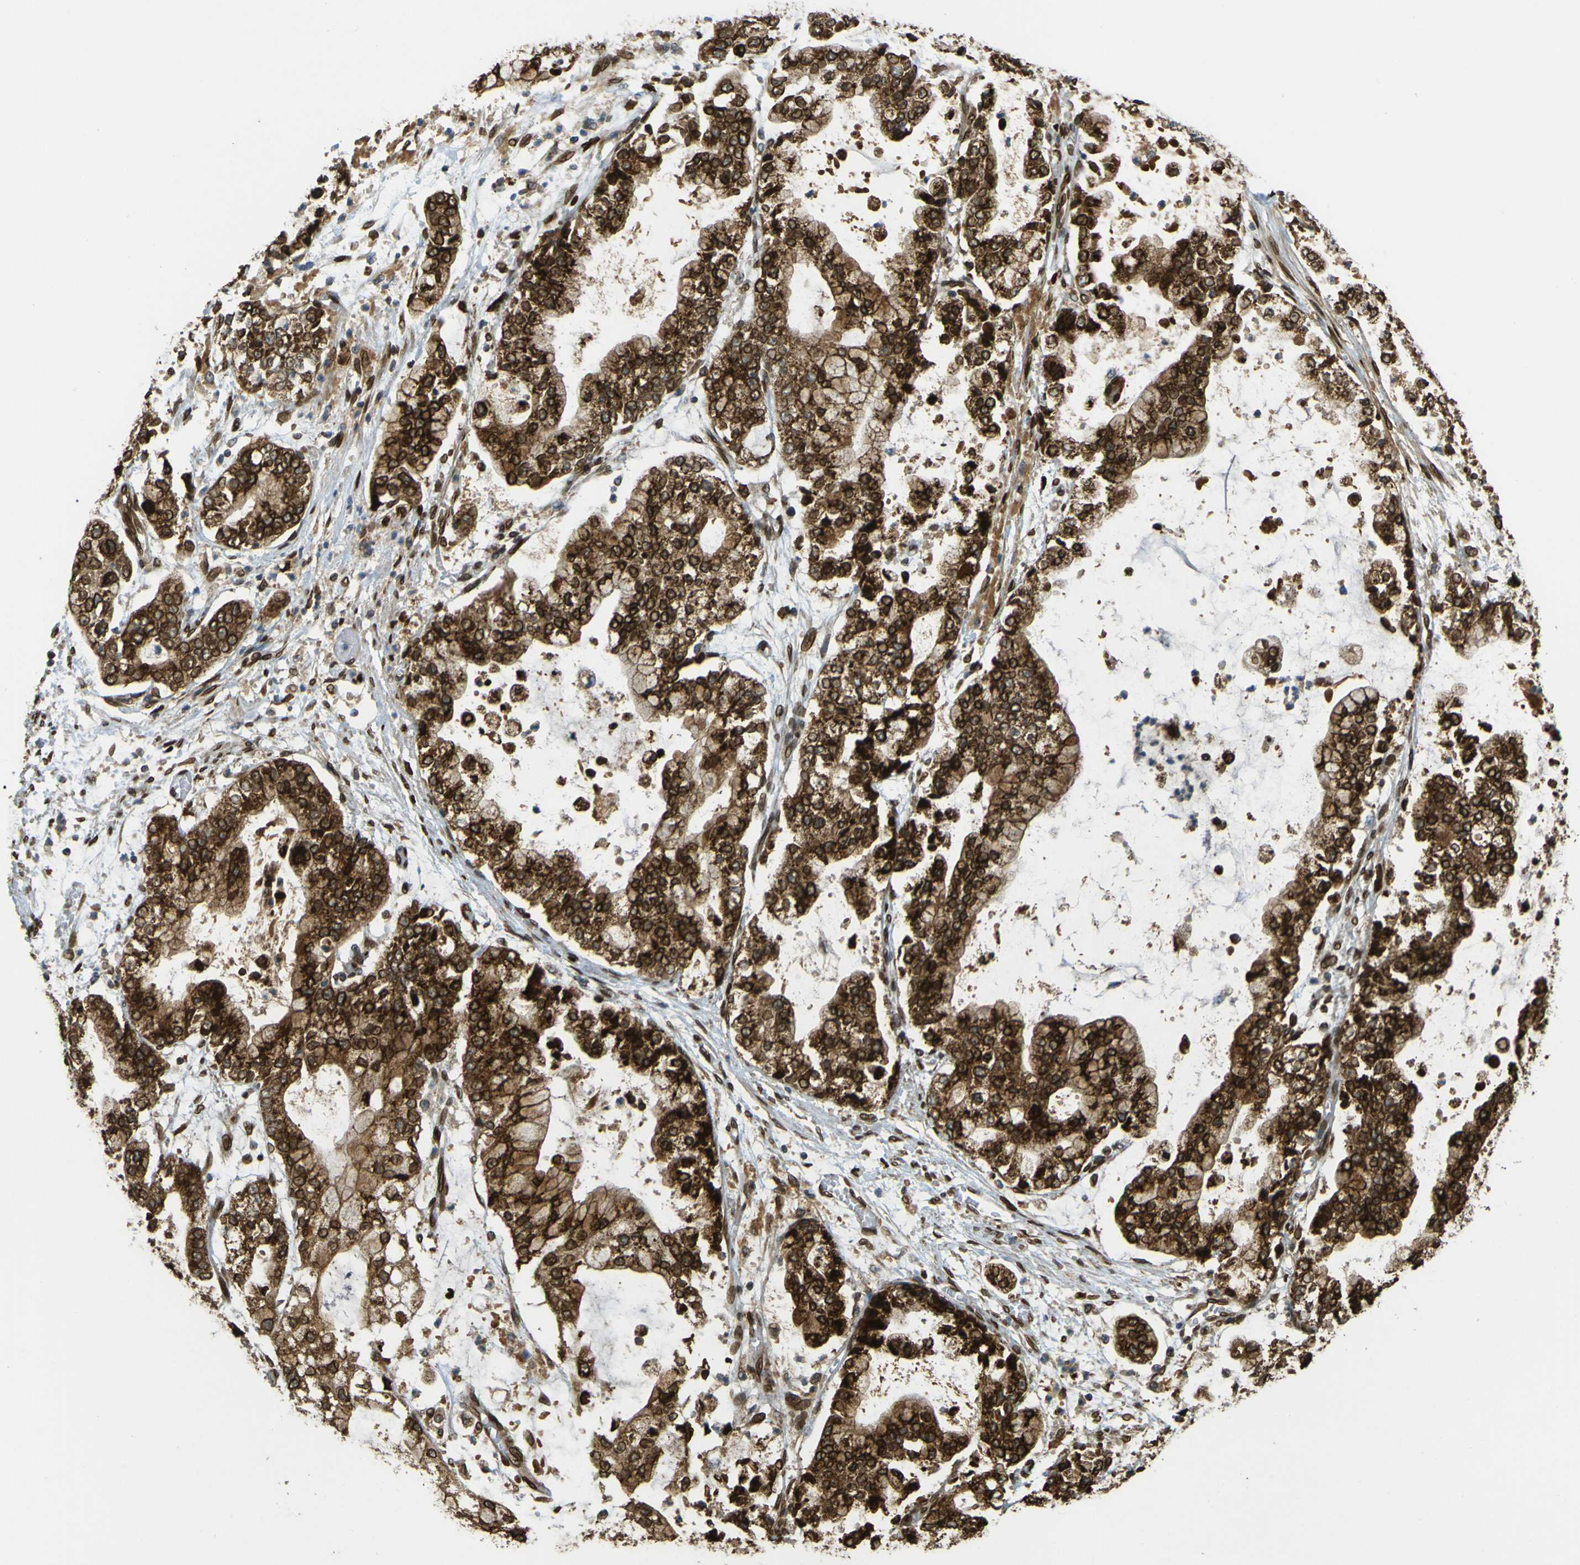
{"staining": {"intensity": "strong", "quantity": ">75%", "location": "cytoplasmic/membranous,nuclear"}, "tissue": "stomach cancer", "cell_type": "Tumor cells", "image_type": "cancer", "snomed": [{"axis": "morphology", "description": "Adenocarcinoma, NOS"}, {"axis": "topography", "description": "Stomach"}], "caption": "The photomicrograph shows staining of stomach adenocarcinoma, revealing strong cytoplasmic/membranous and nuclear protein positivity (brown color) within tumor cells. Nuclei are stained in blue.", "gene": "GALNT1", "patient": {"sex": "male", "age": 76}}